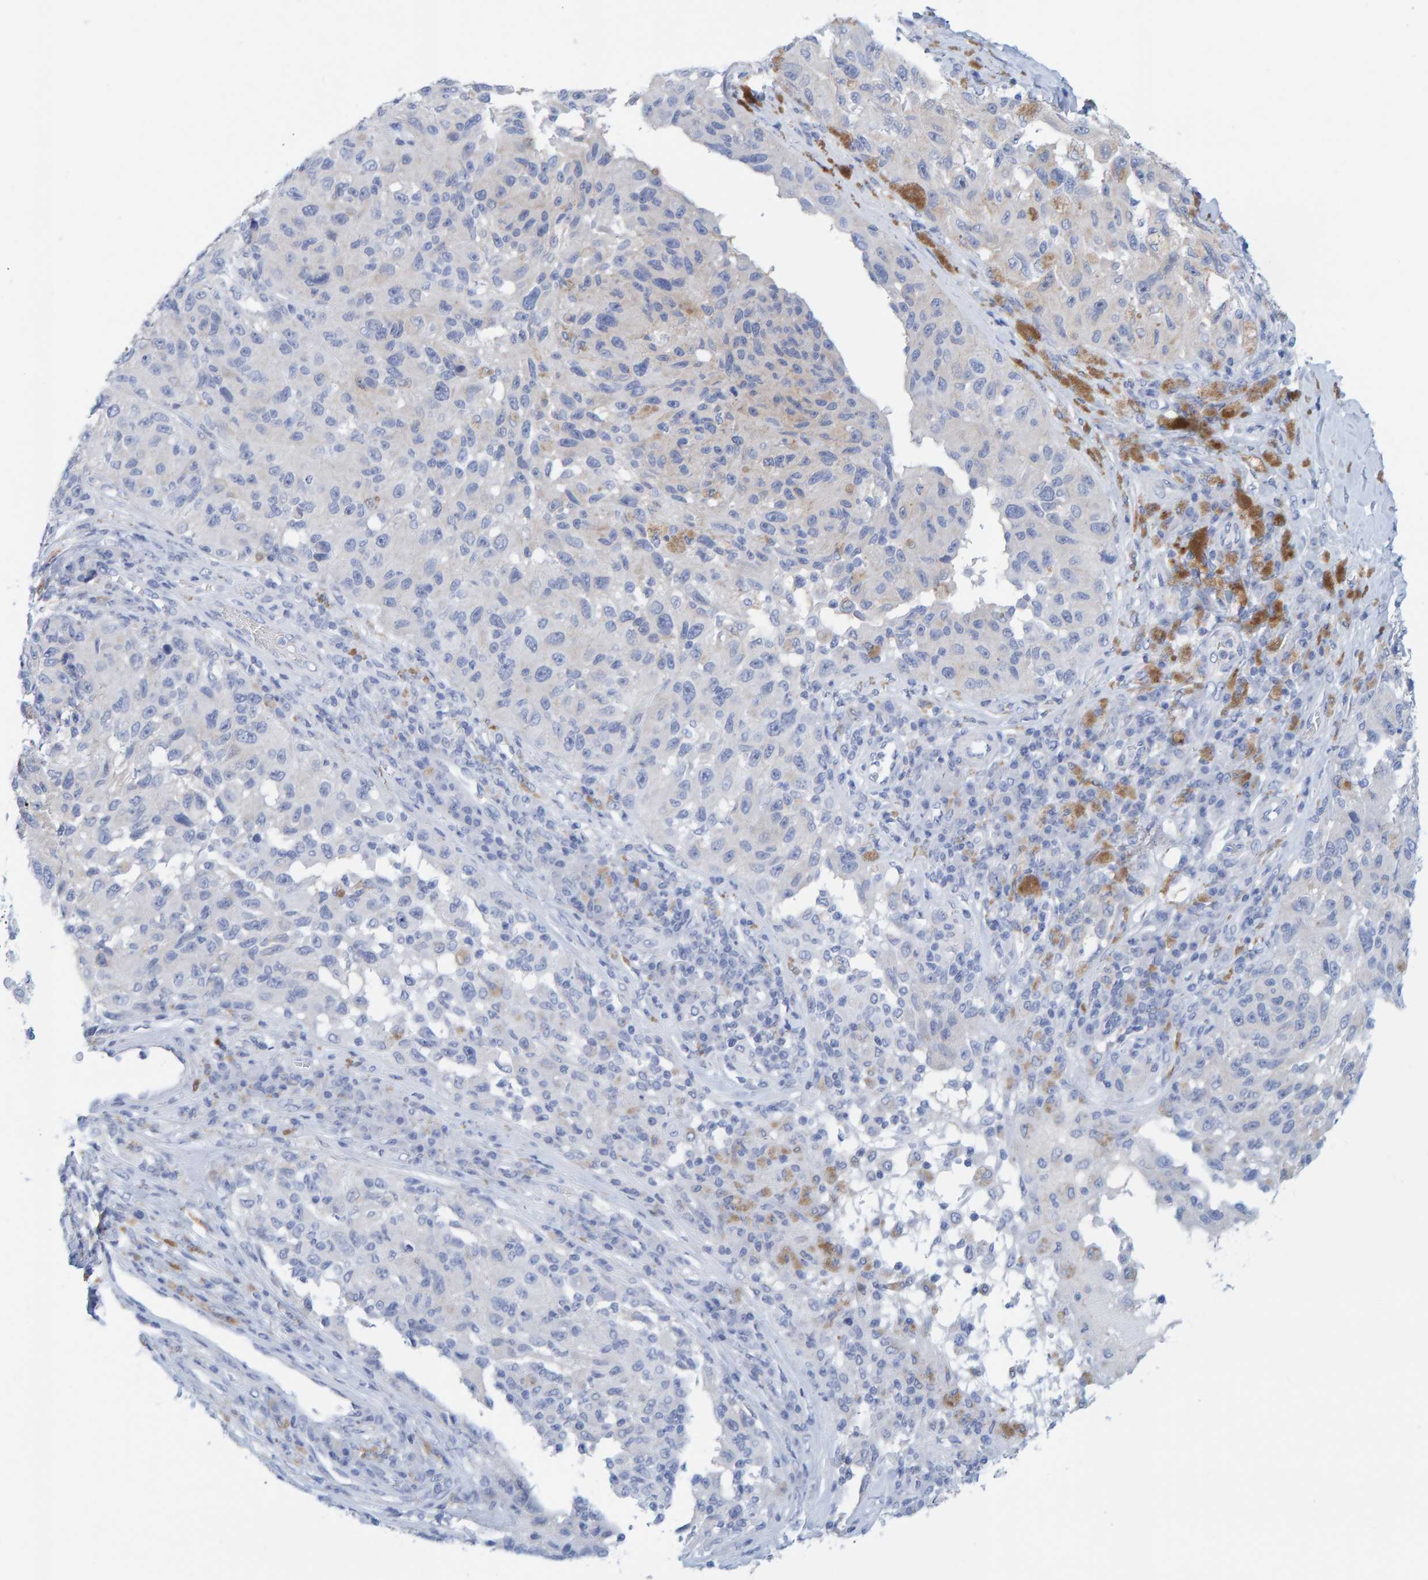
{"staining": {"intensity": "negative", "quantity": "none", "location": "none"}, "tissue": "melanoma", "cell_type": "Tumor cells", "image_type": "cancer", "snomed": [{"axis": "morphology", "description": "Malignant melanoma, NOS"}, {"axis": "topography", "description": "Skin"}], "caption": "An immunohistochemistry (IHC) photomicrograph of malignant melanoma is shown. There is no staining in tumor cells of malignant melanoma.", "gene": "KLHL11", "patient": {"sex": "female", "age": 73}}